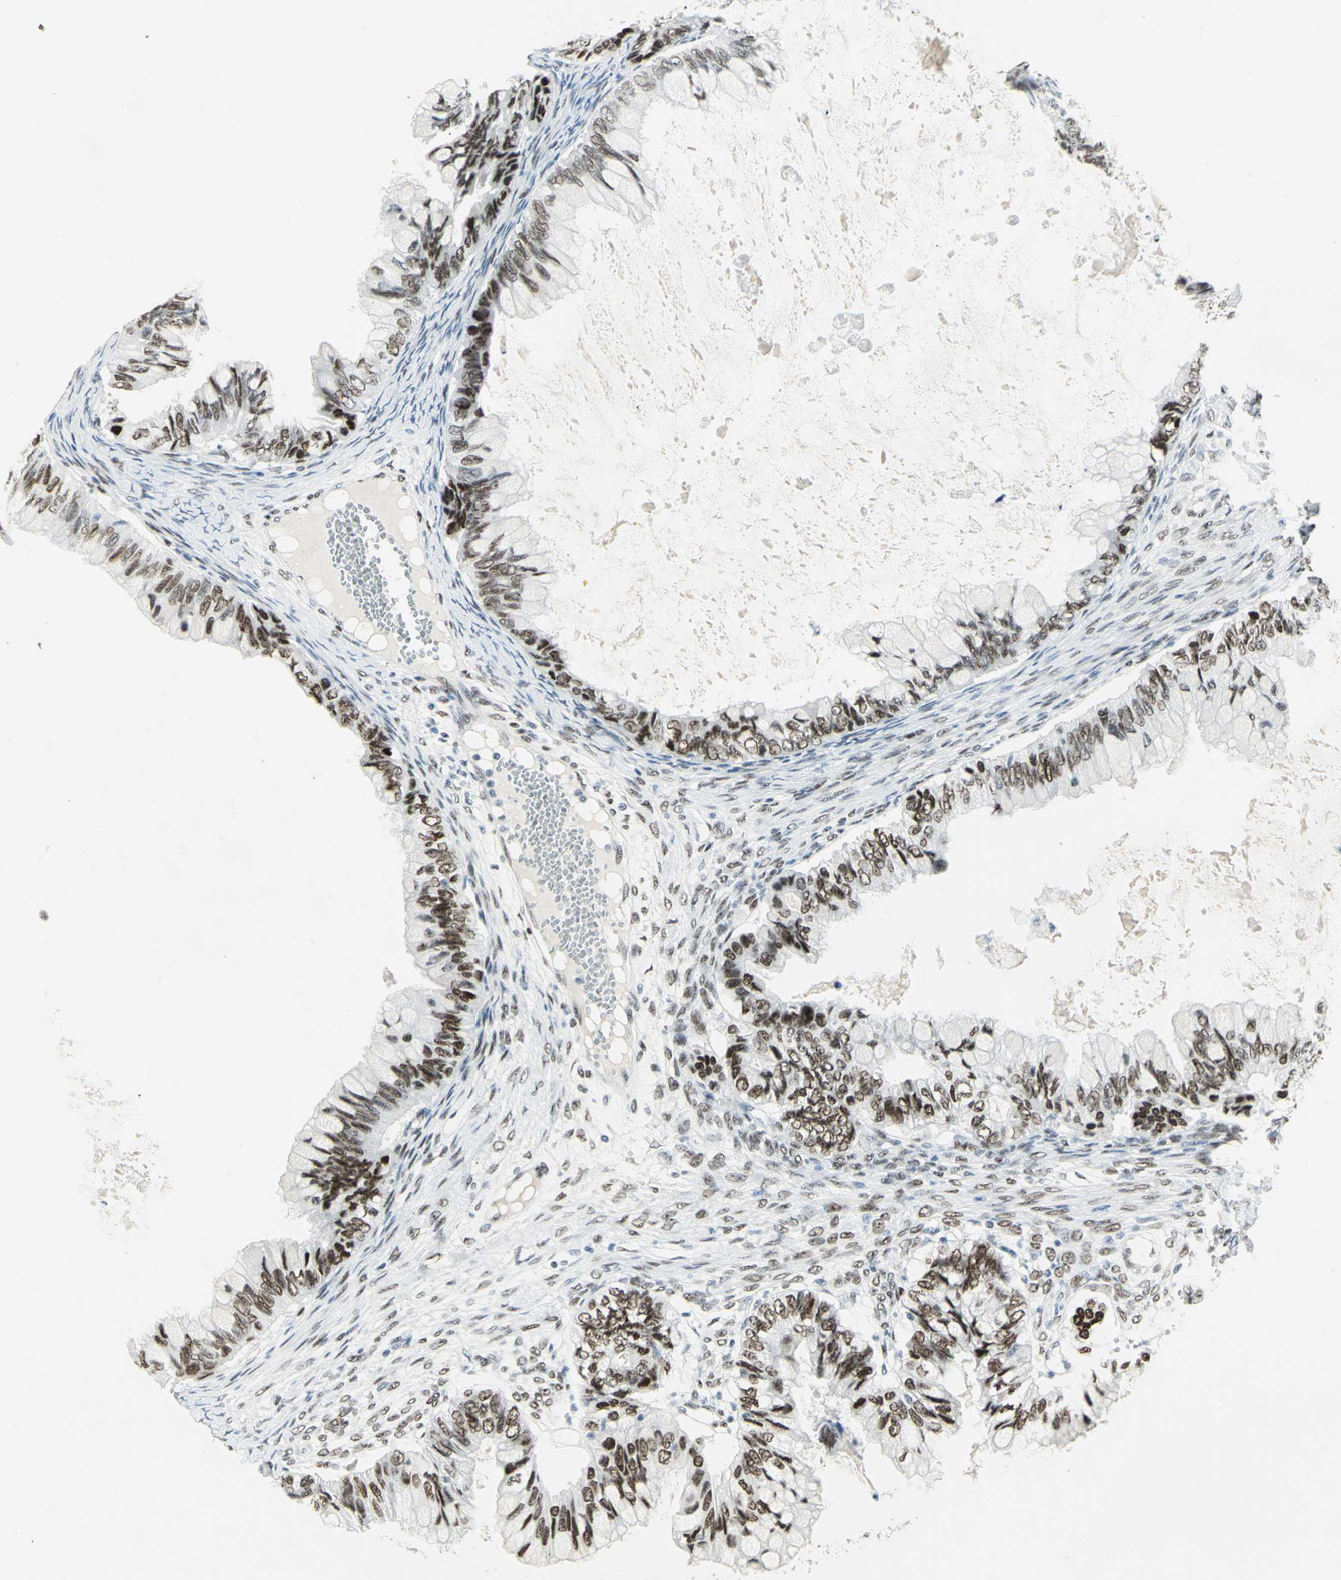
{"staining": {"intensity": "strong", "quantity": ">75%", "location": "nuclear"}, "tissue": "ovarian cancer", "cell_type": "Tumor cells", "image_type": "cancer", "snomed": [{"axis": "morphology", "description": "Cystadenocarcinoma, mucinous, NOS"}, {"axis": "topography", "description": "Ovary"}], "caption": "IHC staining of ovarian mucinous cystadenocarcinoma, which demonstrates high levels of strong nuclear staining in about >75% of tumor cells indicating strong nuclear protein expression. The staining was performed using DAB (brown) for protein detection and nuclei were counterstained in hematoxylin (blue).", "gene": "MEIS2", "patient": {"sex": "female", "age": 80}}